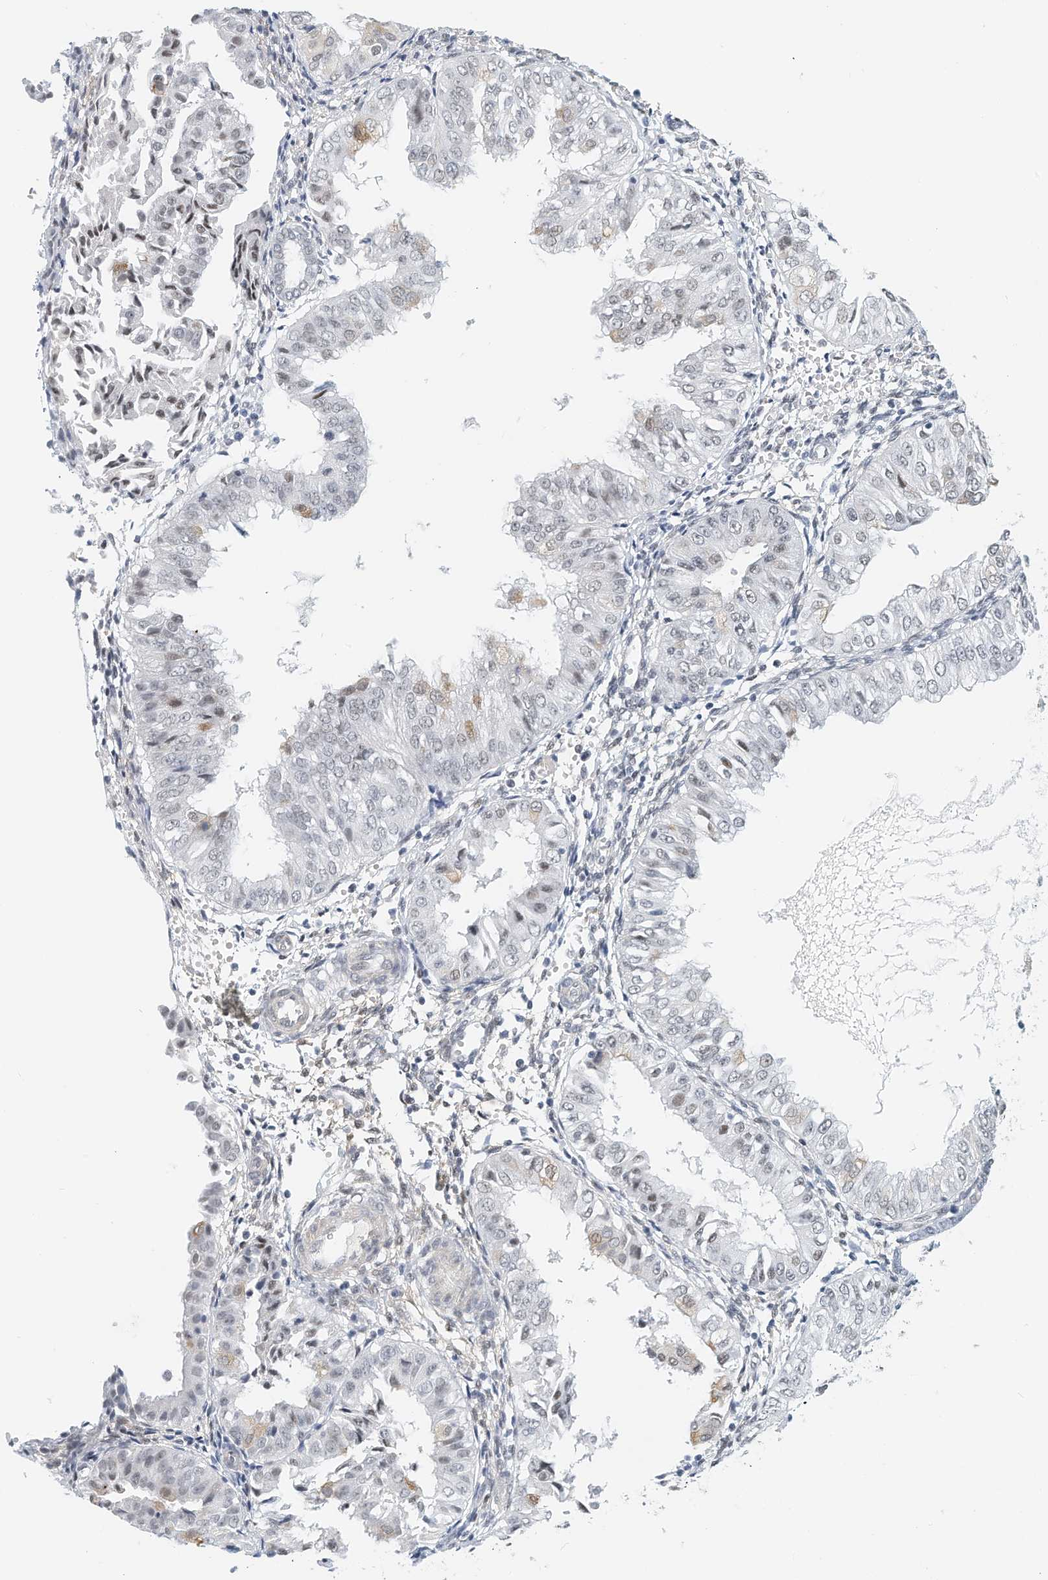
{"staining": {"intensity": "weak", "quantity": "<25%", "location": "nuclear"}, "tissue": "endometrial cancer", "cell_type": "Tumor cells", "image_type": "cancer", "snomed": [{"axis": "morphology", "description": "Normal tissue, NOS"}, {"axis": "morphology", "description": "Adenocarcinoma, NOS"}, {"axis": "topography", "description": "Endometrium"}], "caption": "Tumor cells show no significant protein staining in endometrial cancer (adenocarcinoma).", "gene": "ARHGAP28", "patient": {"sex": "female", "age": 53}}